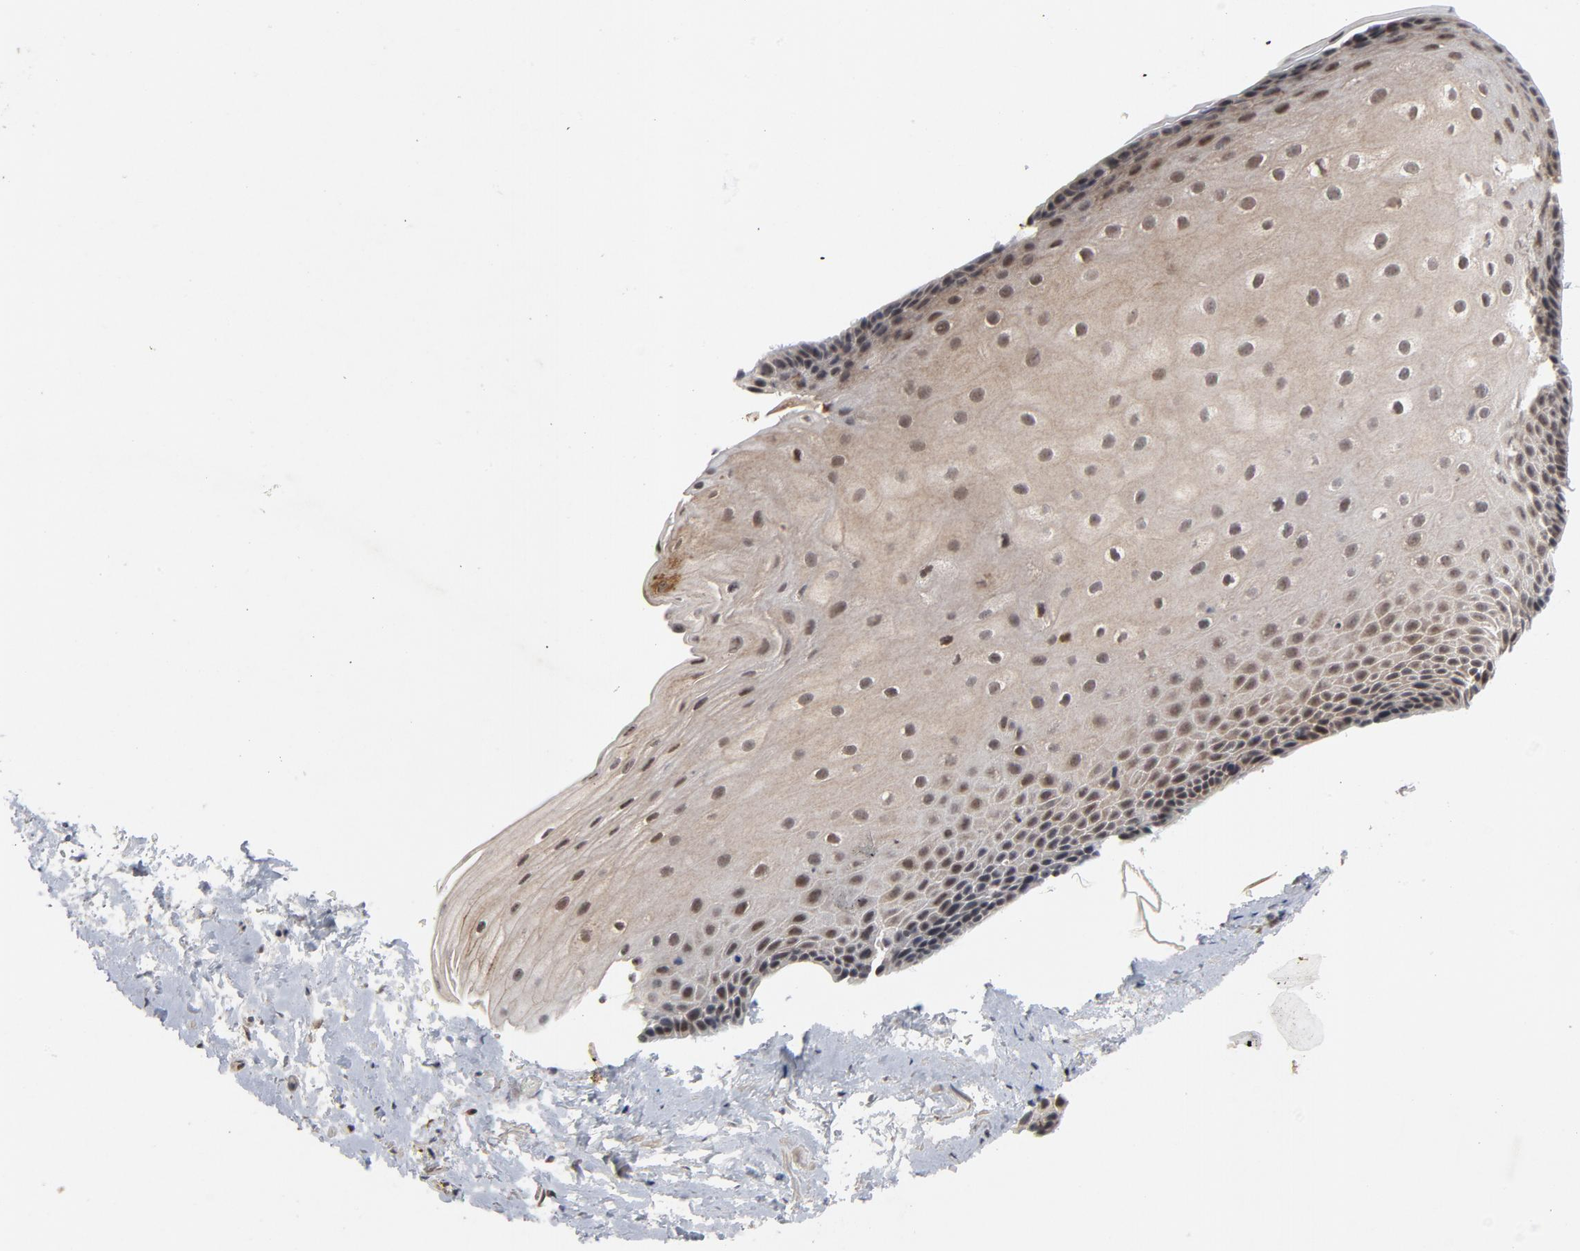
{"staining": {"intensity": "weak", "quantity": "25%-75%", "location": "nuclear"}, "tissue": "esophagus", "cell_type": "Squamous epithelial cells", "image_type": "normal", "snomed": [{"axis": "morphology", "description": "Normal tissue, NOS"}, {"axis": "topography", "description": "Esophagus"}], "caption": "Human esophagus stained with a brown dye exhibits weak nuclear positive expression in approximately 25%-75% of squamous epithelial cells.", "gene": "RTL5", "patient": {"sex": "female", "age": 70}}